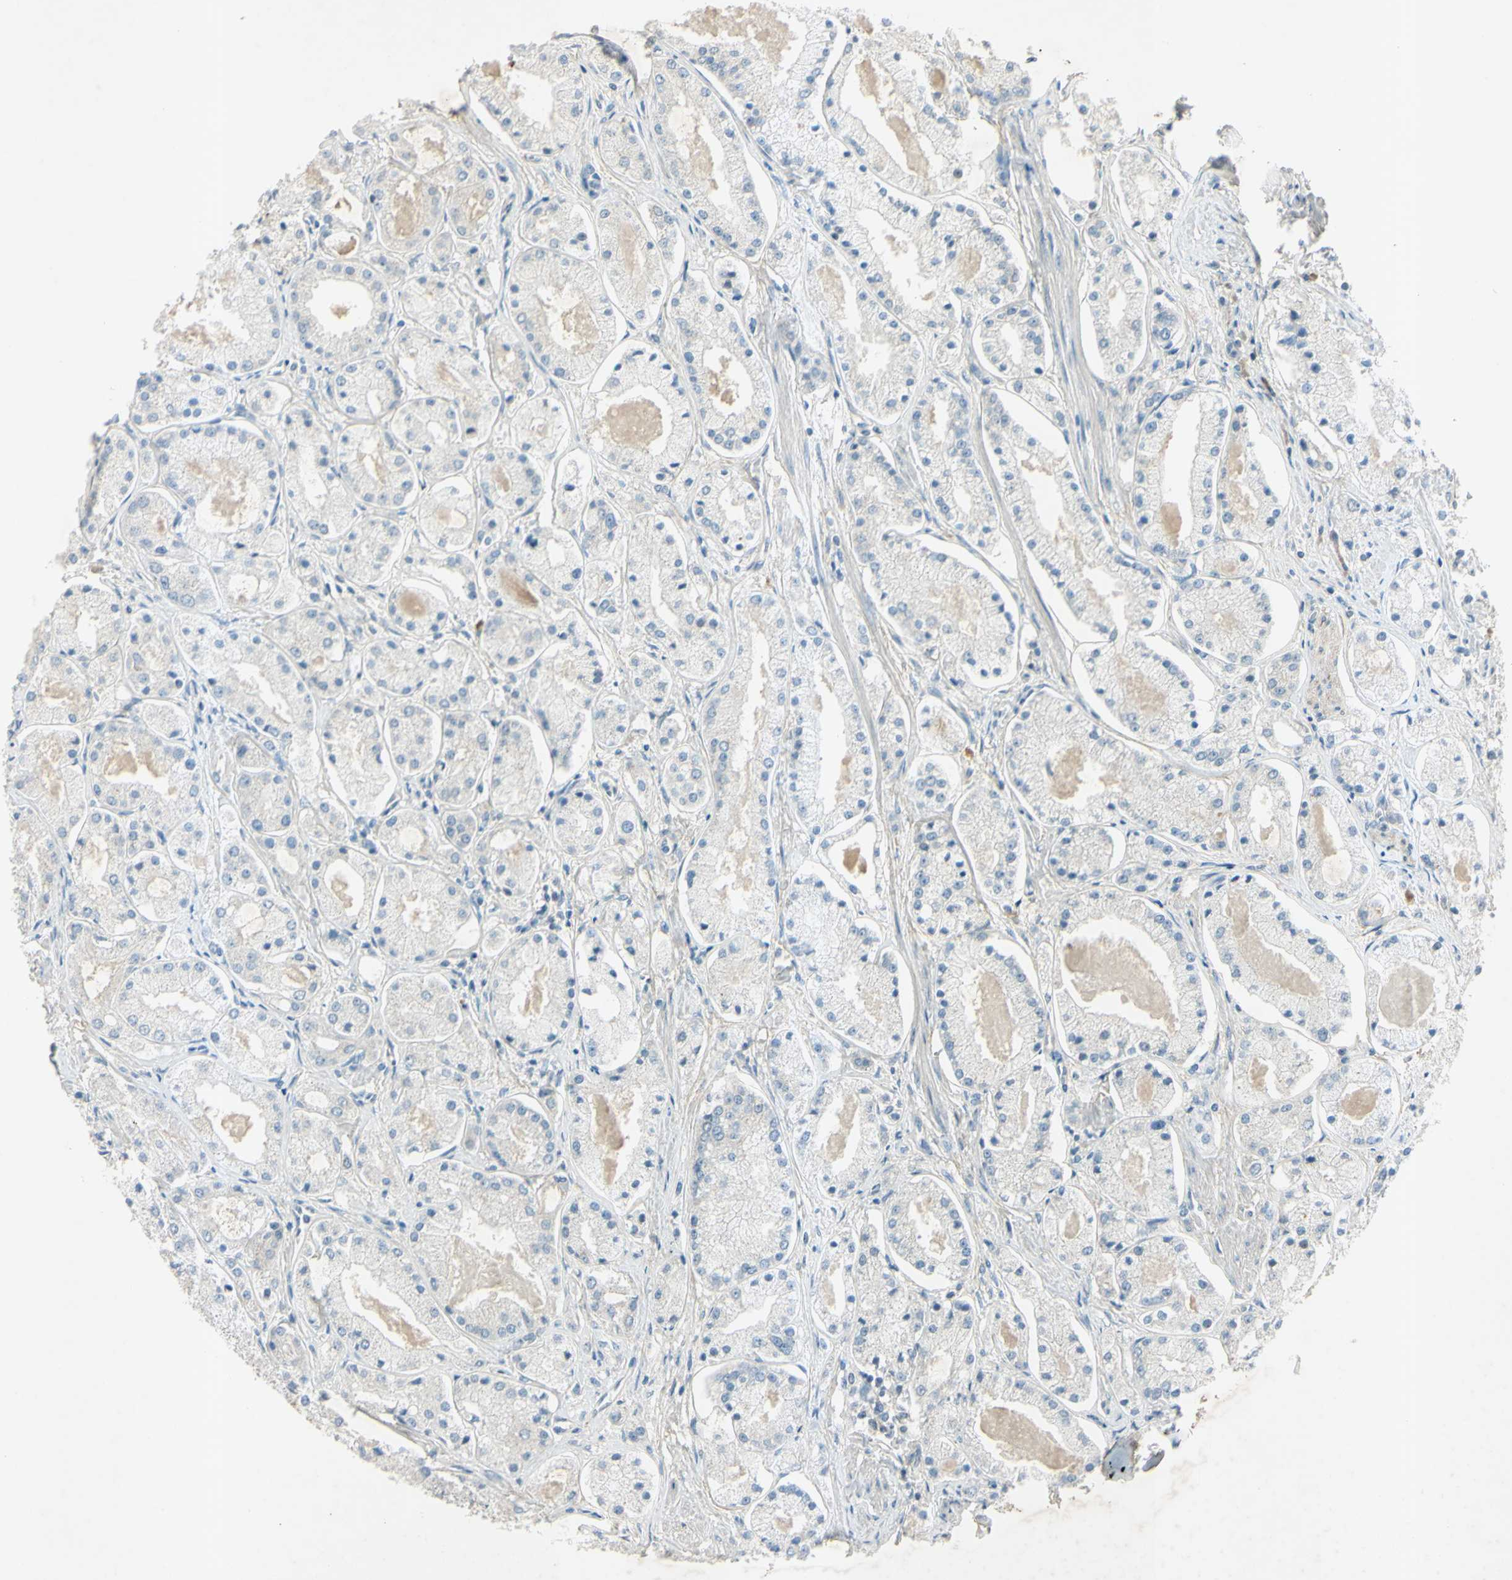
{"staining": {"intensity": "negative", "quantity": "none", "location": "none"}, "tissue": "prostate cancer", "cell_type": "Tumor cells", "image_type": "cancer", "snomed": [{"axis": "morphology", "description": "Adenocarcinoma, High grade"}, {"axis": "topography", "description": "Prostate"}], "caption": "A high-resolution histopathology image shows IHC staining of prostate high-grade adenocarcinoma, which exhibits no significant expression in tumor cells.", "gene": "AATK", "patient": {"sex": "male", "age": 66}}